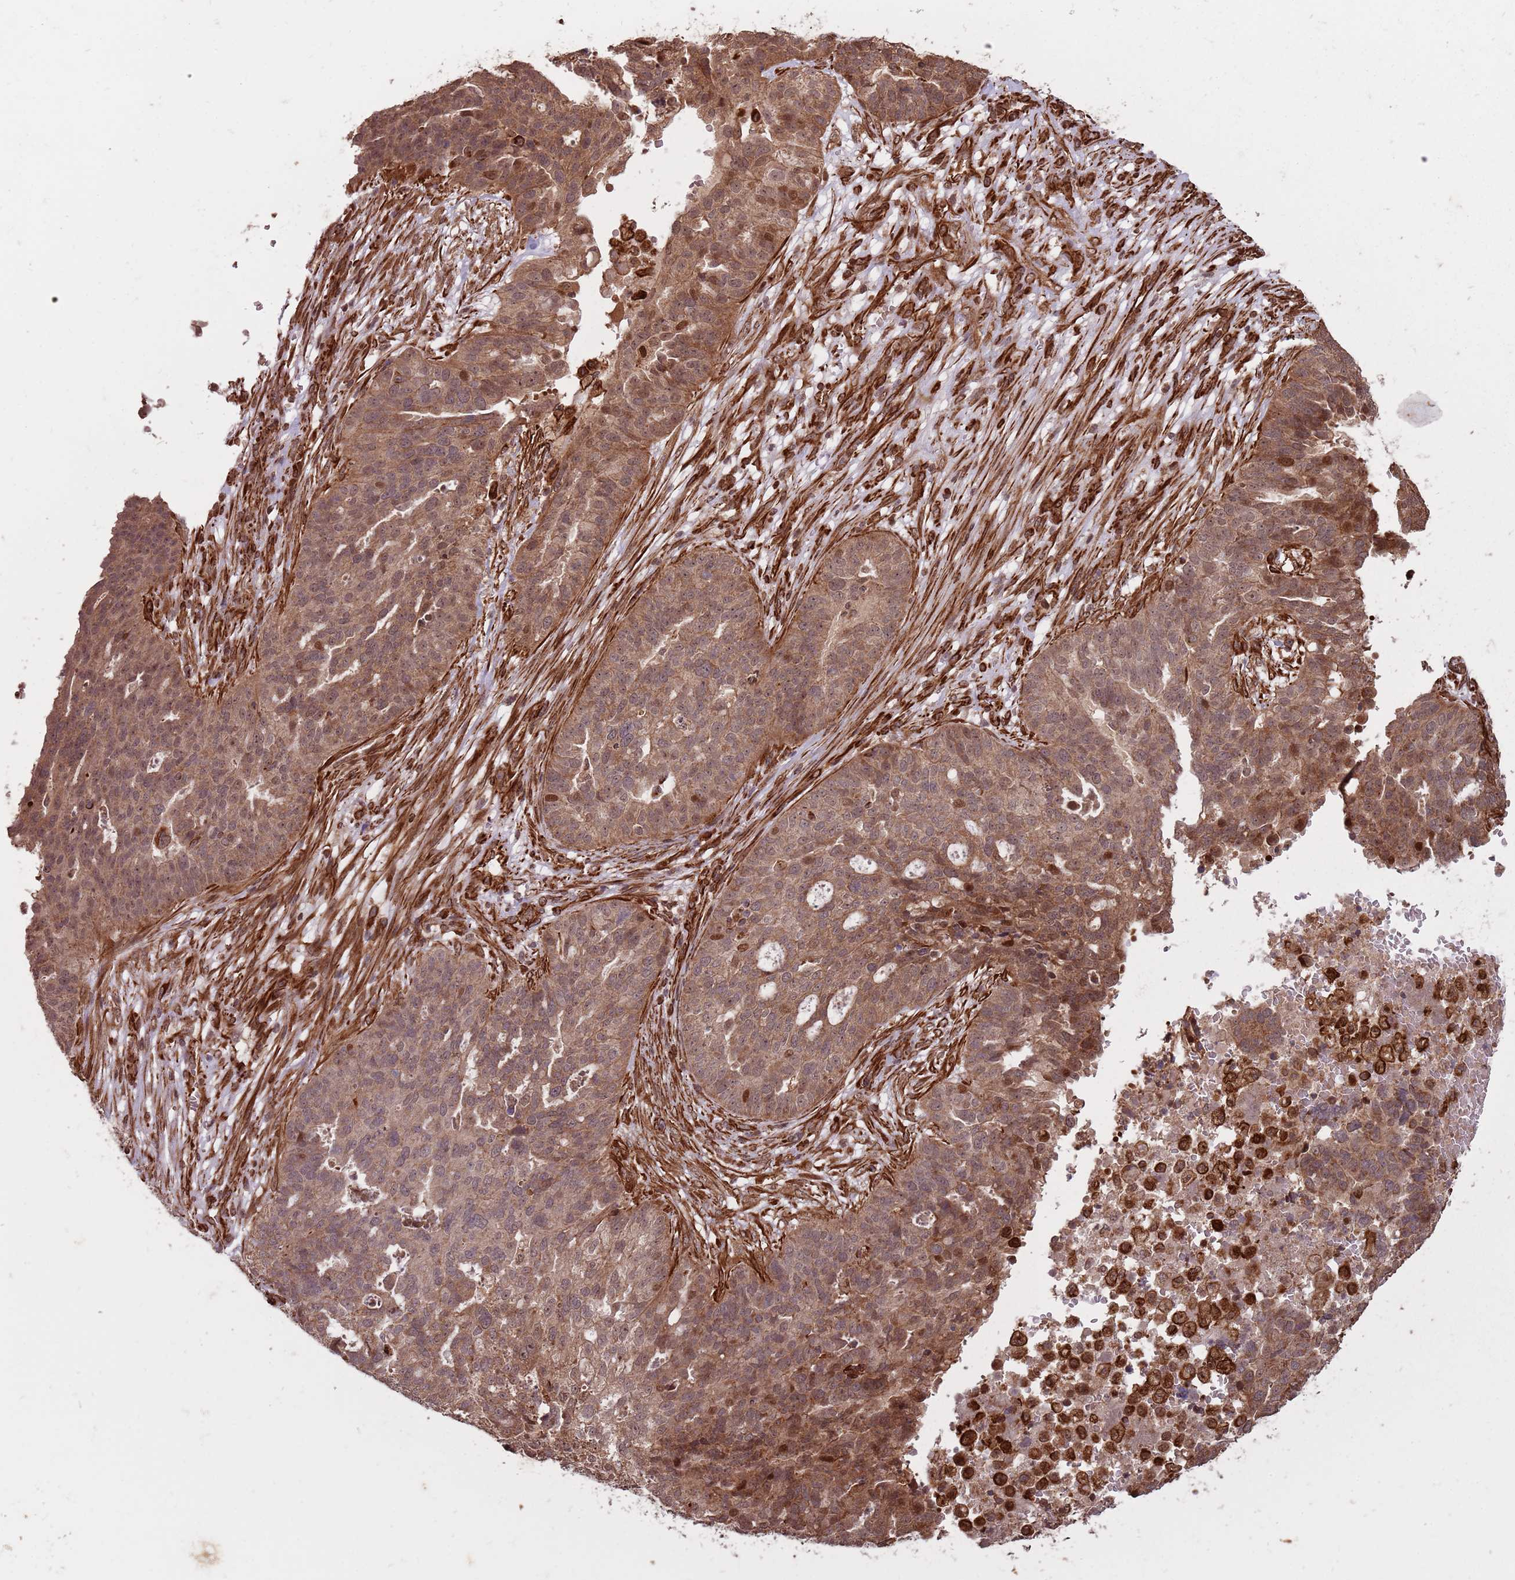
{"staining": {"intensity": "moderate", "quantity": ">75%", "location": "cytoplasmic/membranous,nuclear"}, "tissue": "ovarian cancer", "cell_type": "Tumor cells", "image_type": "cancer", "snomed": [{"axis": "morphology", "description": "Cystadenocarcinoma, serous, NOS"}, {"axis": "topography", "description": "Ovary"}], "caption": "Immunohistochemical staining of ovarian cancer displays medium levels of moderate cytoplasmic/membranous and nuclear expression in about >75% of tumor cells.", "gene": "ADAMTS3", "patient": {"sex": "female", "age": 59}}